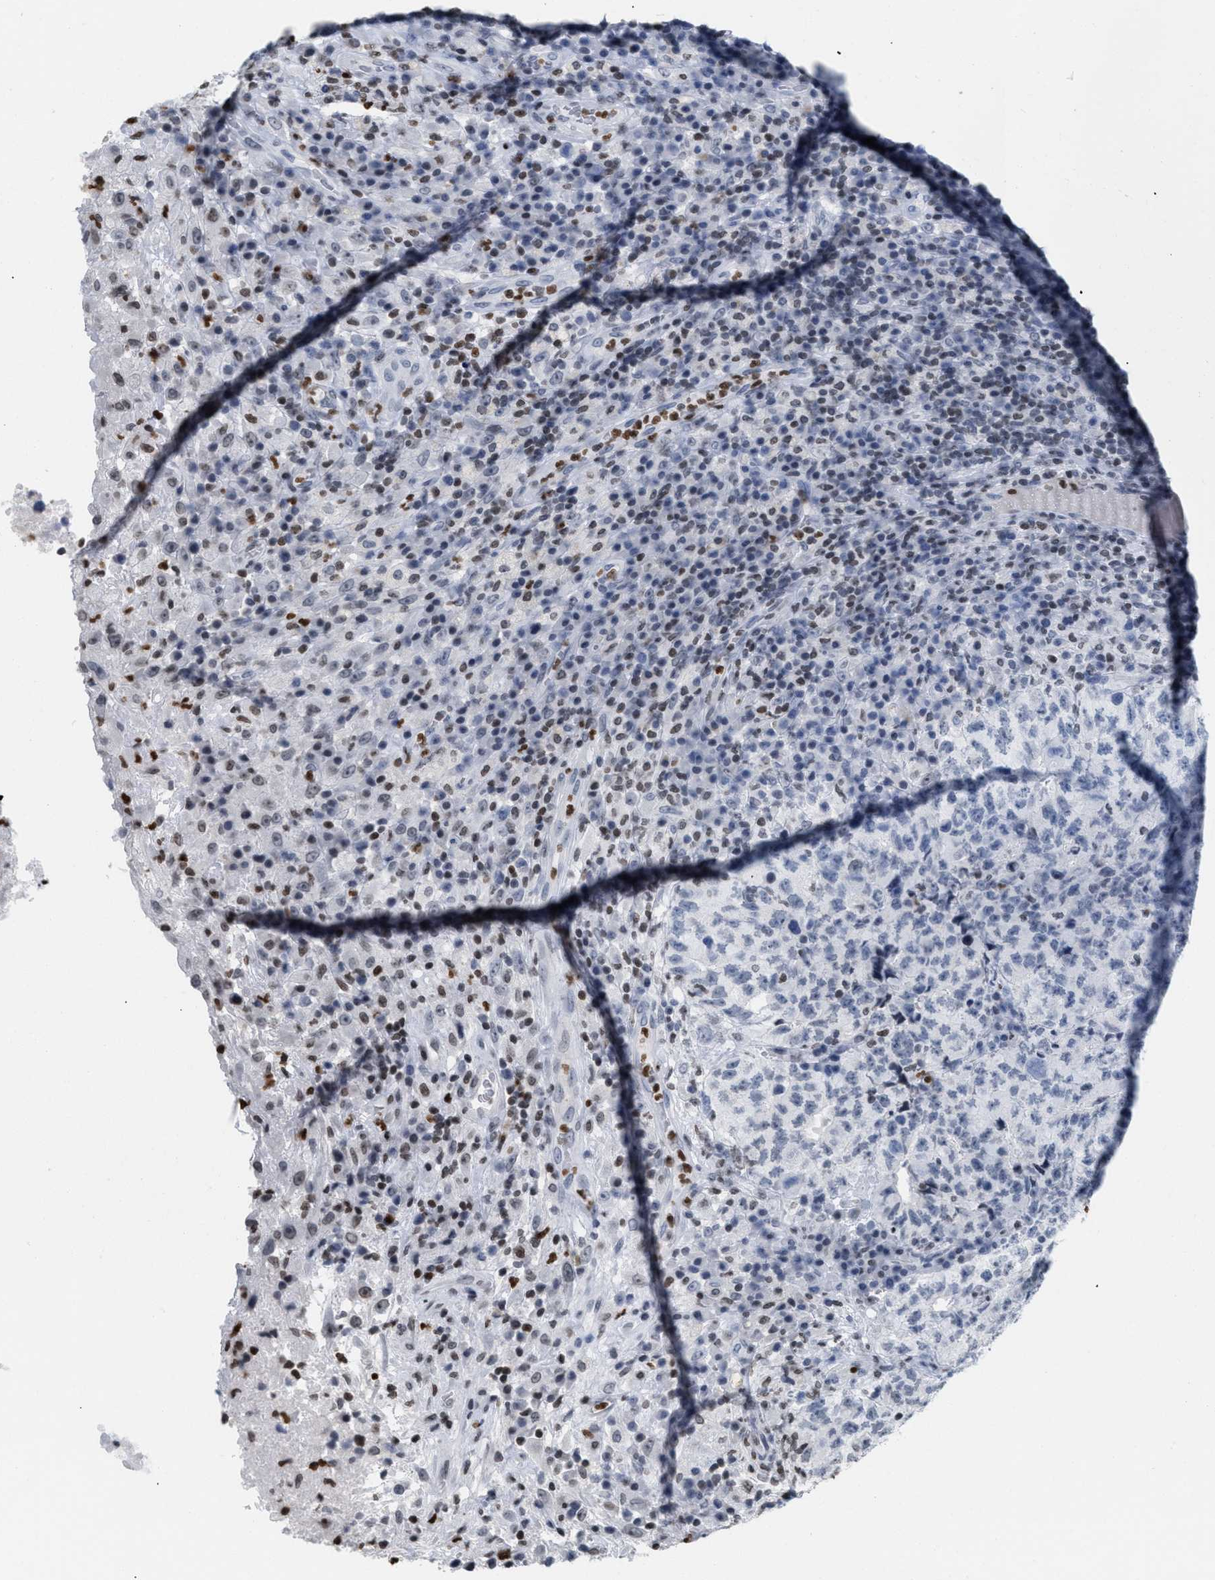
{"staining": {"intensity": "negative", "quantity": "none", "location": "none"}, "tissue": "testis cancer", "cell_type": "Tumor cells", "image_type": "cancer", "snomed": [{"axis": "morphology", "description": "Necrosis, NOS"}, {"axis": "morphology", "description": "Carcinoma, Embryonal, NOS"}, {"axis": "topography", "description": "Testis"}], "caption": "The photomicrograph shows no staining of tumor cells in testis embryonal carcinoma.", "gene": "HMGN2", "patient": {"sex": "male", "age": 19}}